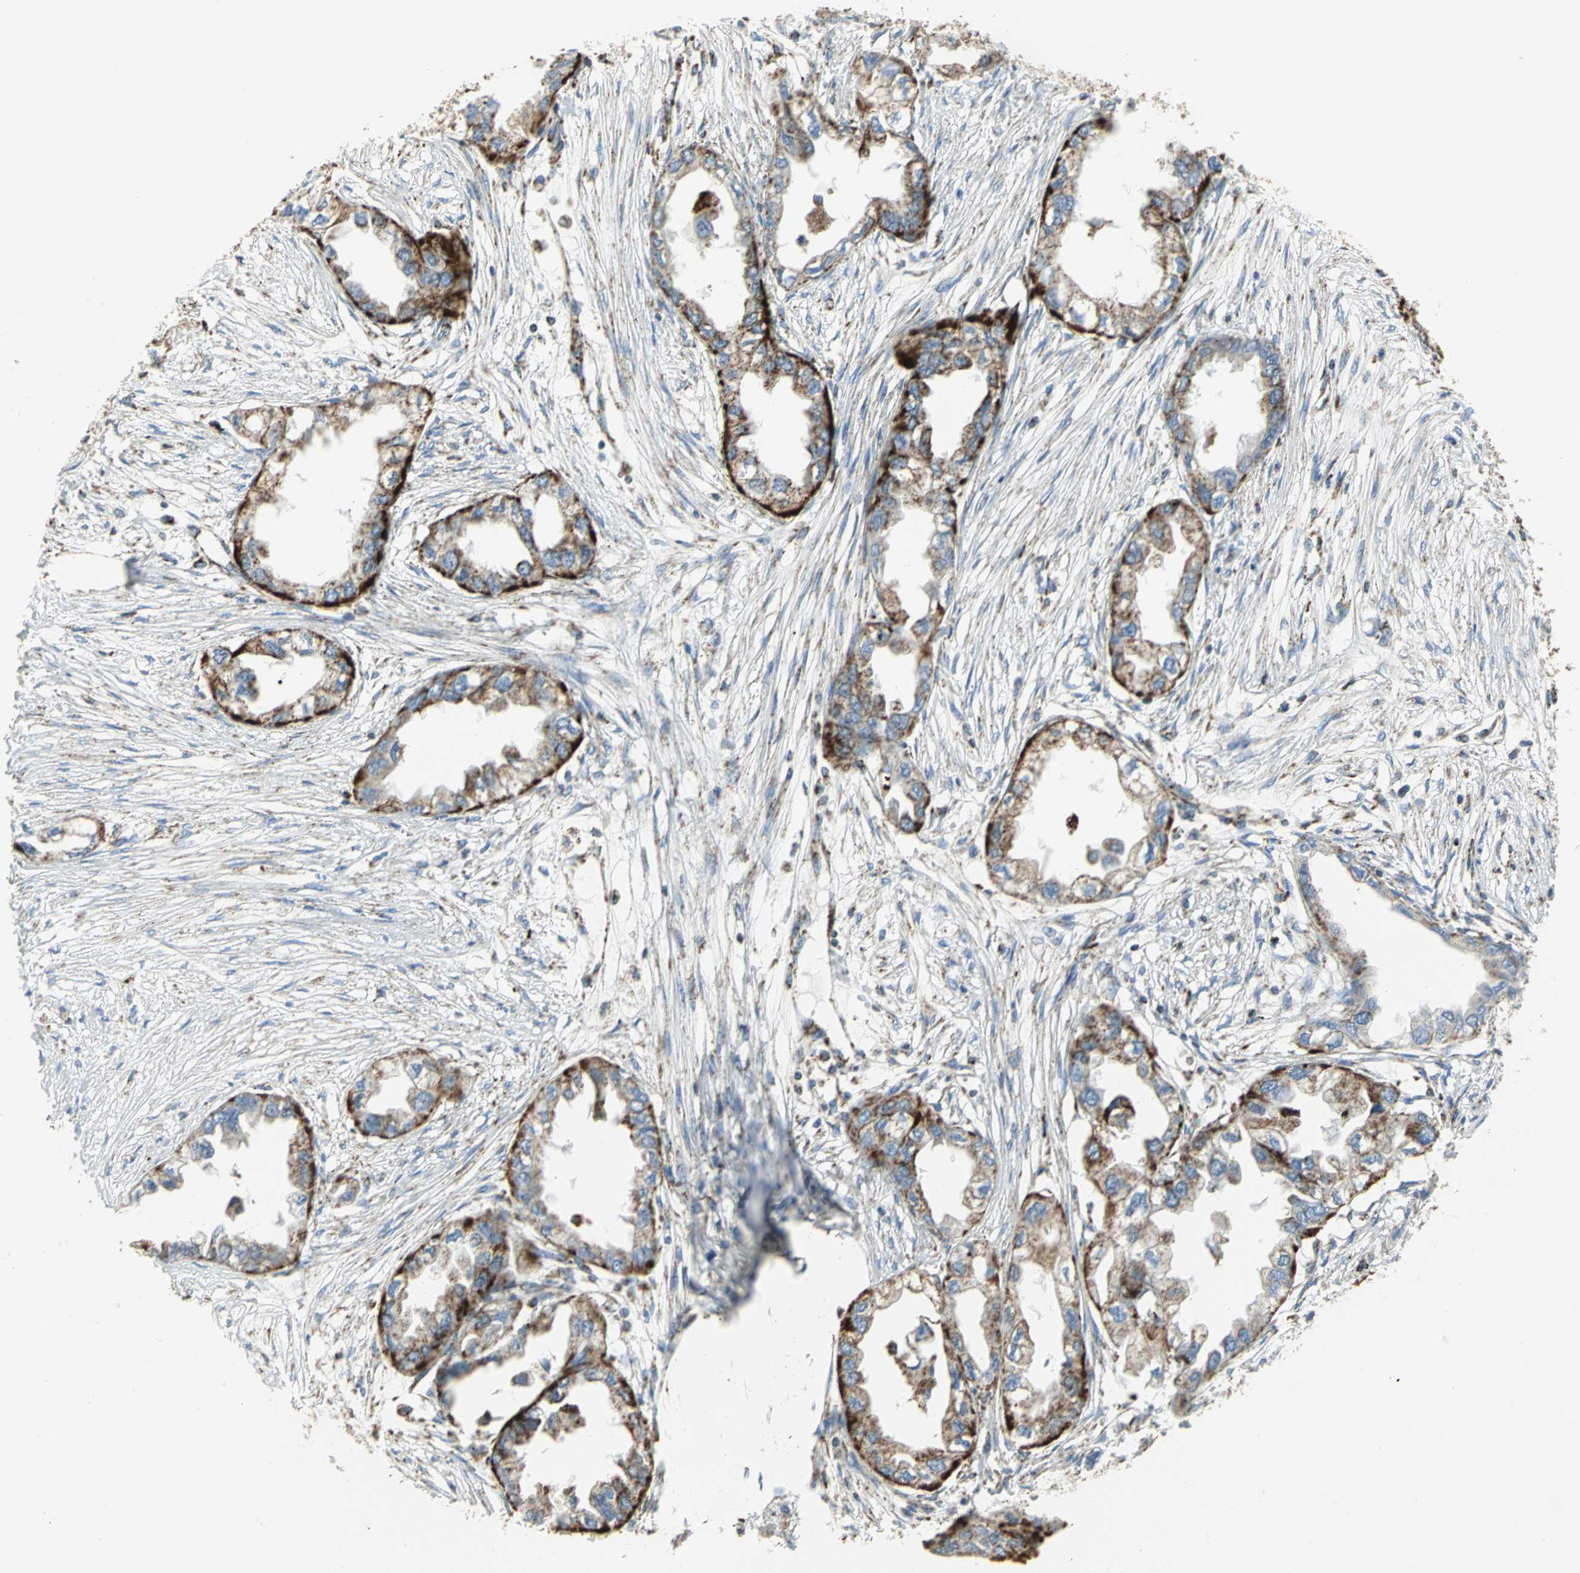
{"staining": {"intensity": "moderate", "quantity": "25%-75%", "location": "cytoplasmic/membranous"}, "tissue": "endometrial cancer", "cell_type": "Tumor cells", "image_type": "cancer", "snomed": [{"axis": "morphology", "description": "Adenocarcinoma, NOS"}, {"axis": "topography", "description": "Endometrium"}], "caption": "Adenocarcinoma (endometrial) was stained to show a protein in brown. There is medium levels of moderate cytoplasmic/membranous staining in approximately 25%-75% of tumor cells. (DAB (3,3'-diaminobenzidine) IHC, brown staining for protein, blue staining for nuclei).", "gene": "NTRK1", "patient": {"sex": "female", "age": 67}}